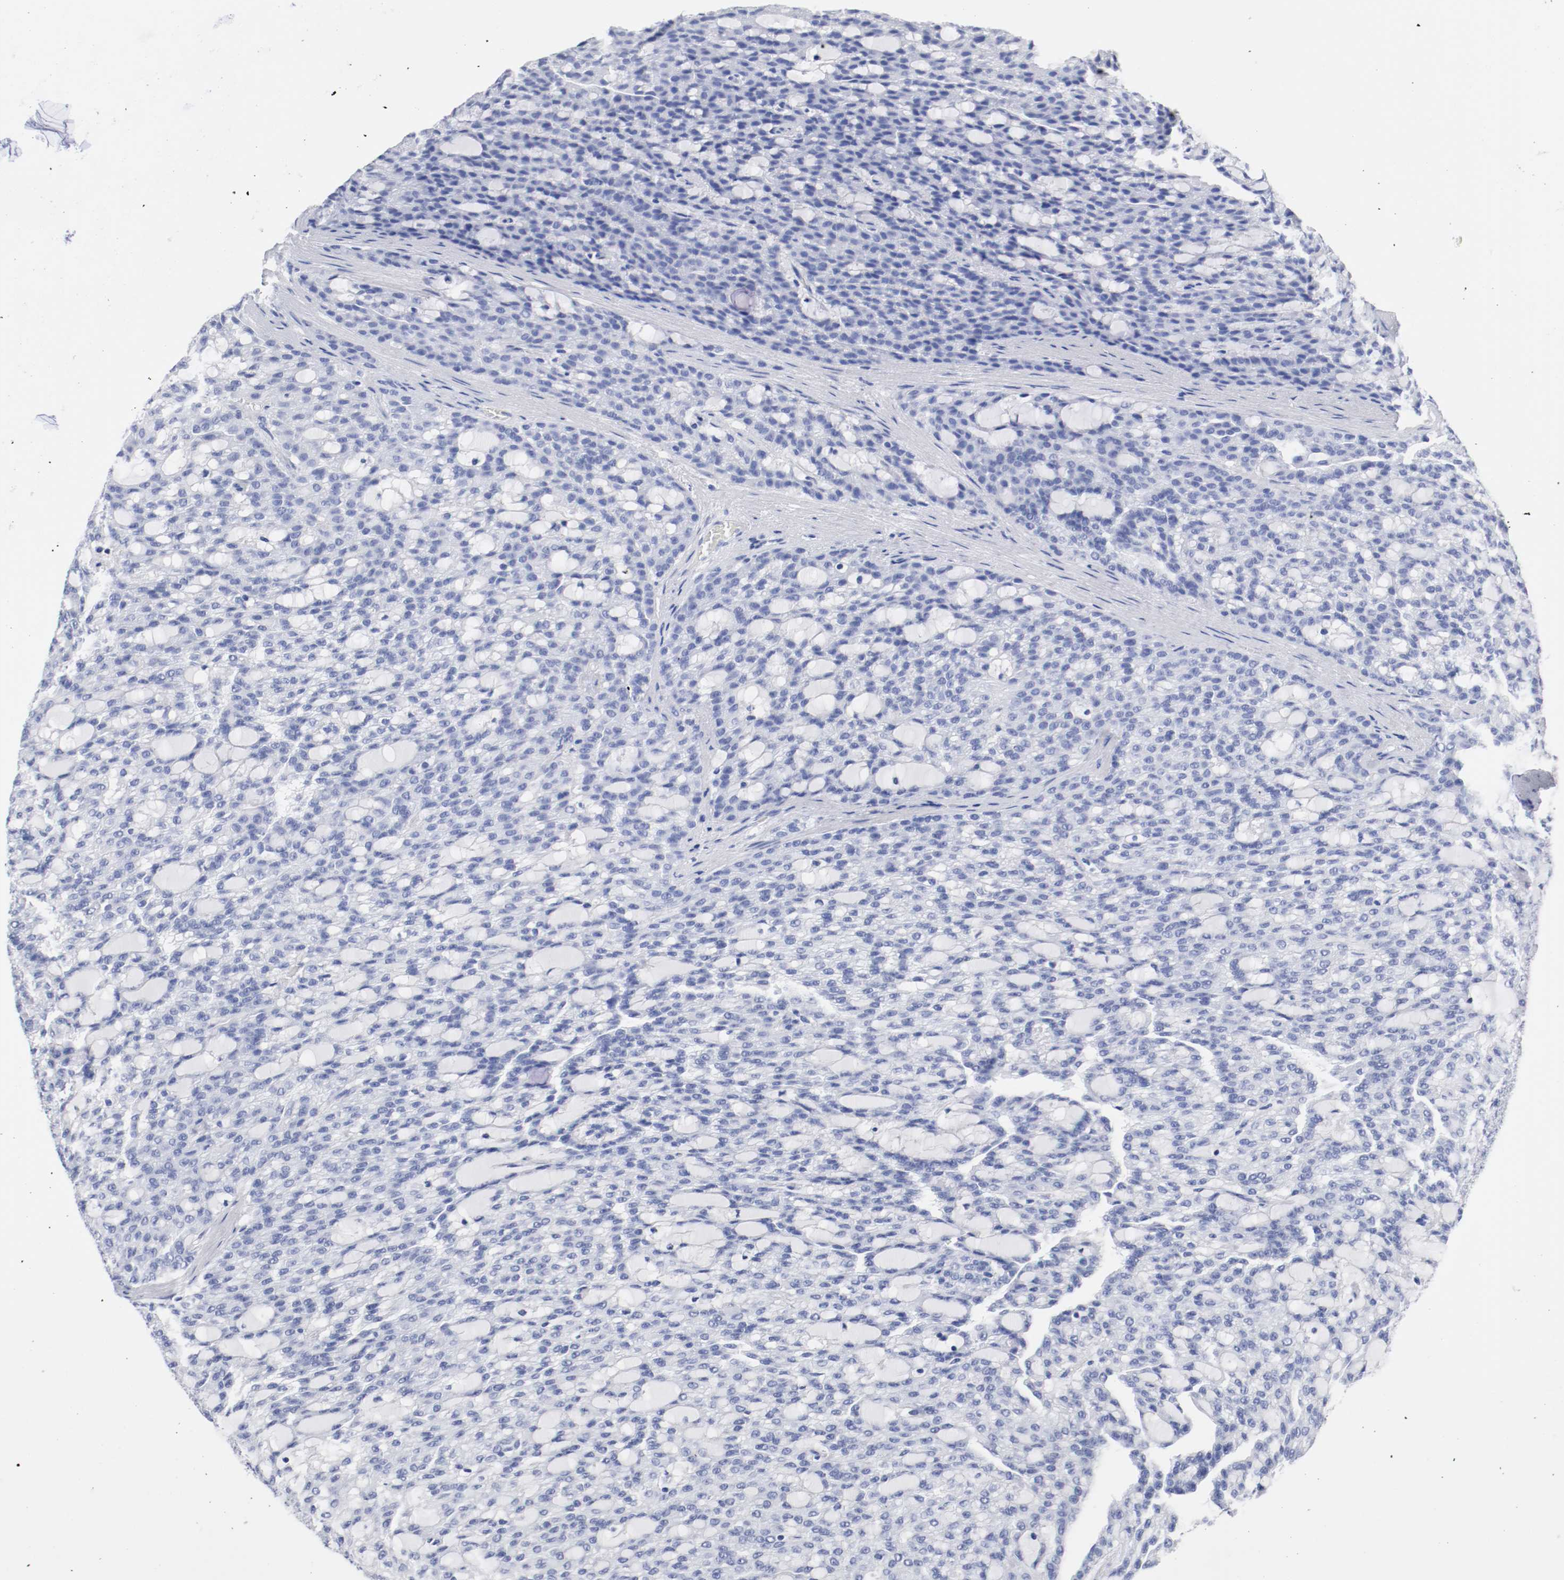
{"staining": {"intensity": "negative", "quantity": "none", "location": "none"}, "tissue": "renal cancer", "cell_type": "Tumor cells", "image_type": "cancer", "snomed": [{"axis": "morphology", "description": "Adenocarcinoma, NOS"}, {"axis": "topography", "description": "Kidney"}], "caption": "DAB (3,3'-diaminobenzidine) immunohistochemical staining of human renal adenocarcinoma displays no significant staining in tumor cells.", "gene": "GAD1", "patient": {"sex": "male", "age": 63}}